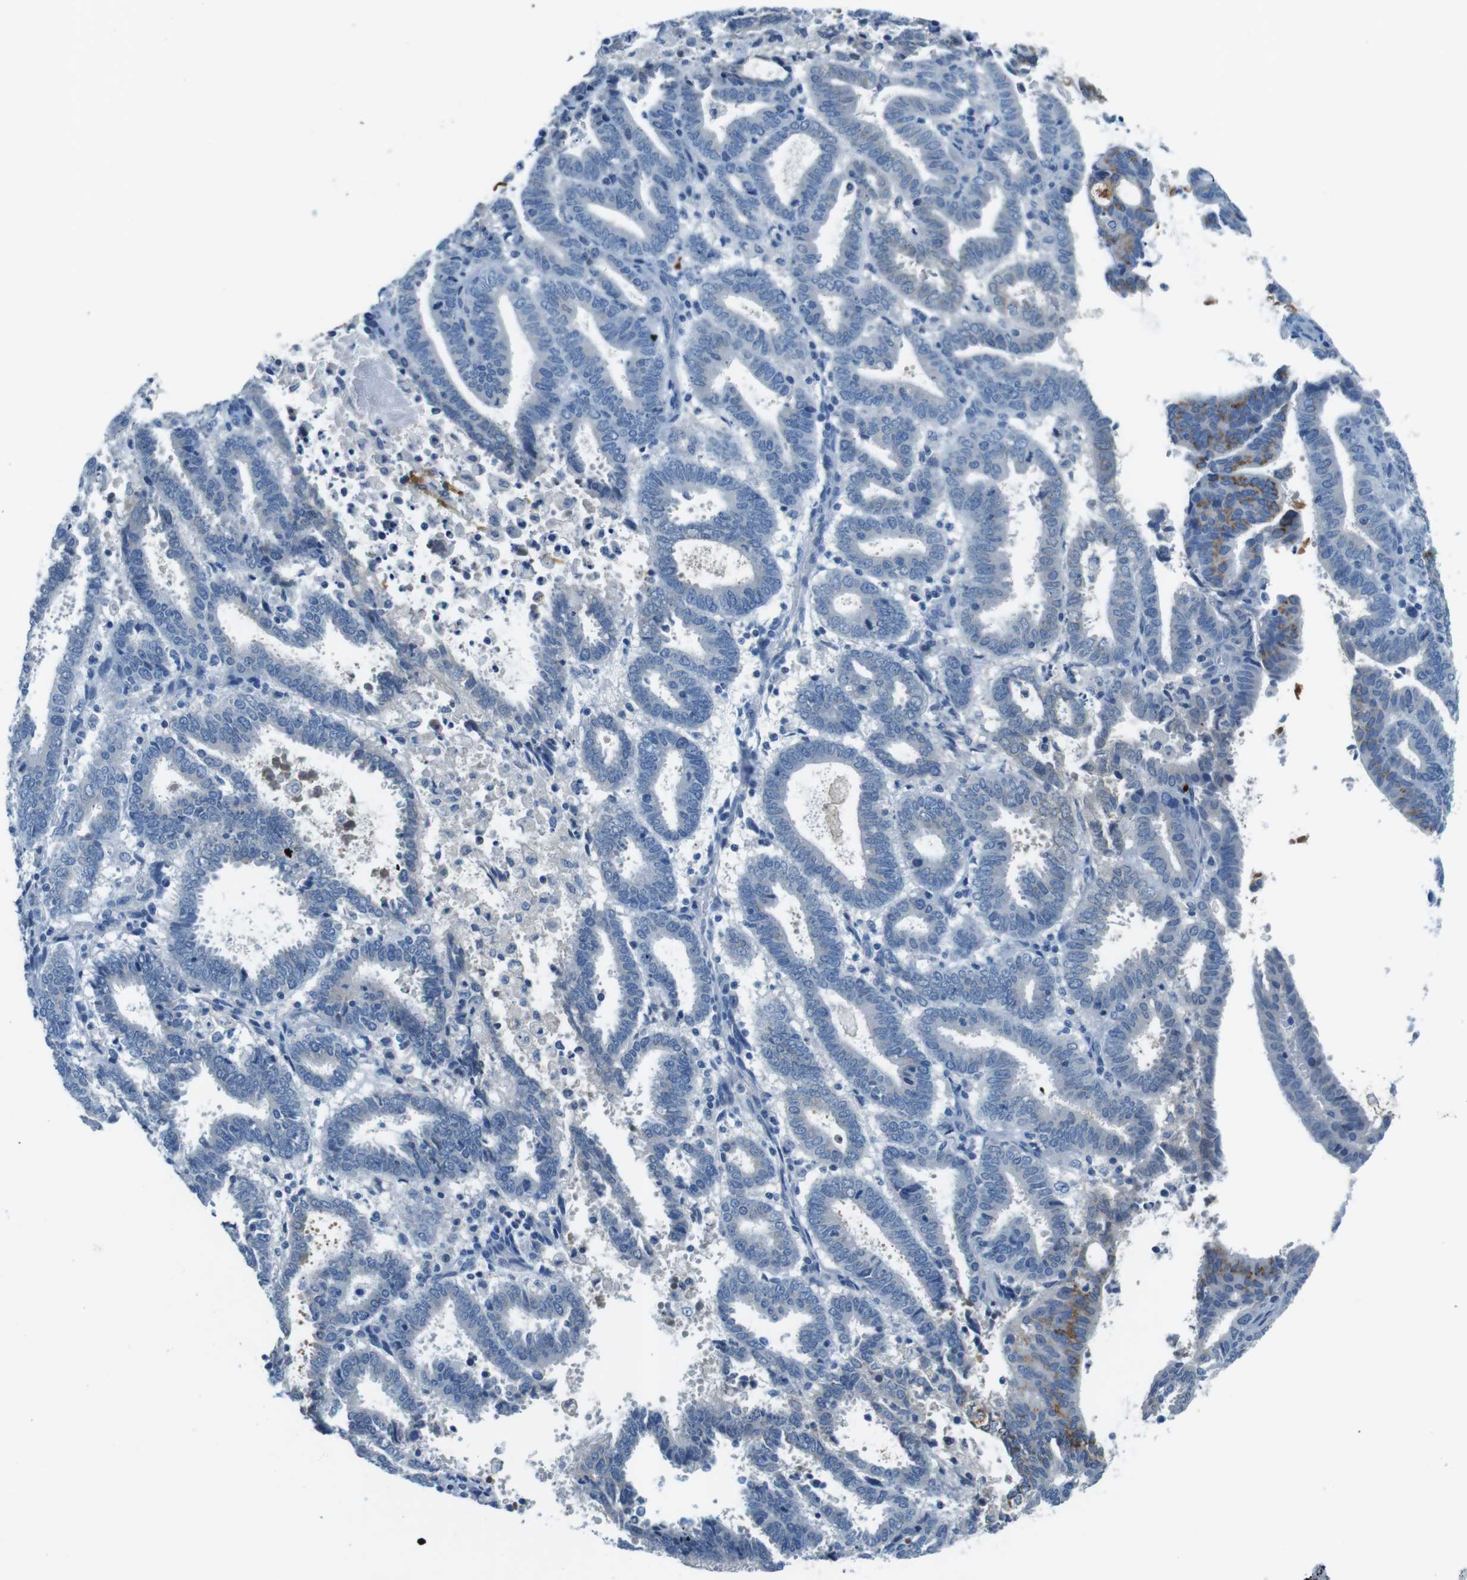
{"staining": {"intensity": "negative", "quantity": "none", "location": "none"}, "tissue": "endometrial cancer", "cell_type": "Tumor cells", "image_type": "cancer", "snomed": [{"axis": "morphology", "description": "Adenocarcinoma, NOS"}, {"axis": "topography", "description": "Uterus"}], "caption": "High magnification brightfield microscopy of endometrial cancer (adenocarcinoma) stained with DAB (3,3'-diaminobenzidine) (brown) and counterstained with hematoxylin (blue): tumor cells show no significant positivity.", "gene": "SLC35A3", "patient": {"sex": "female", "age": 83}}